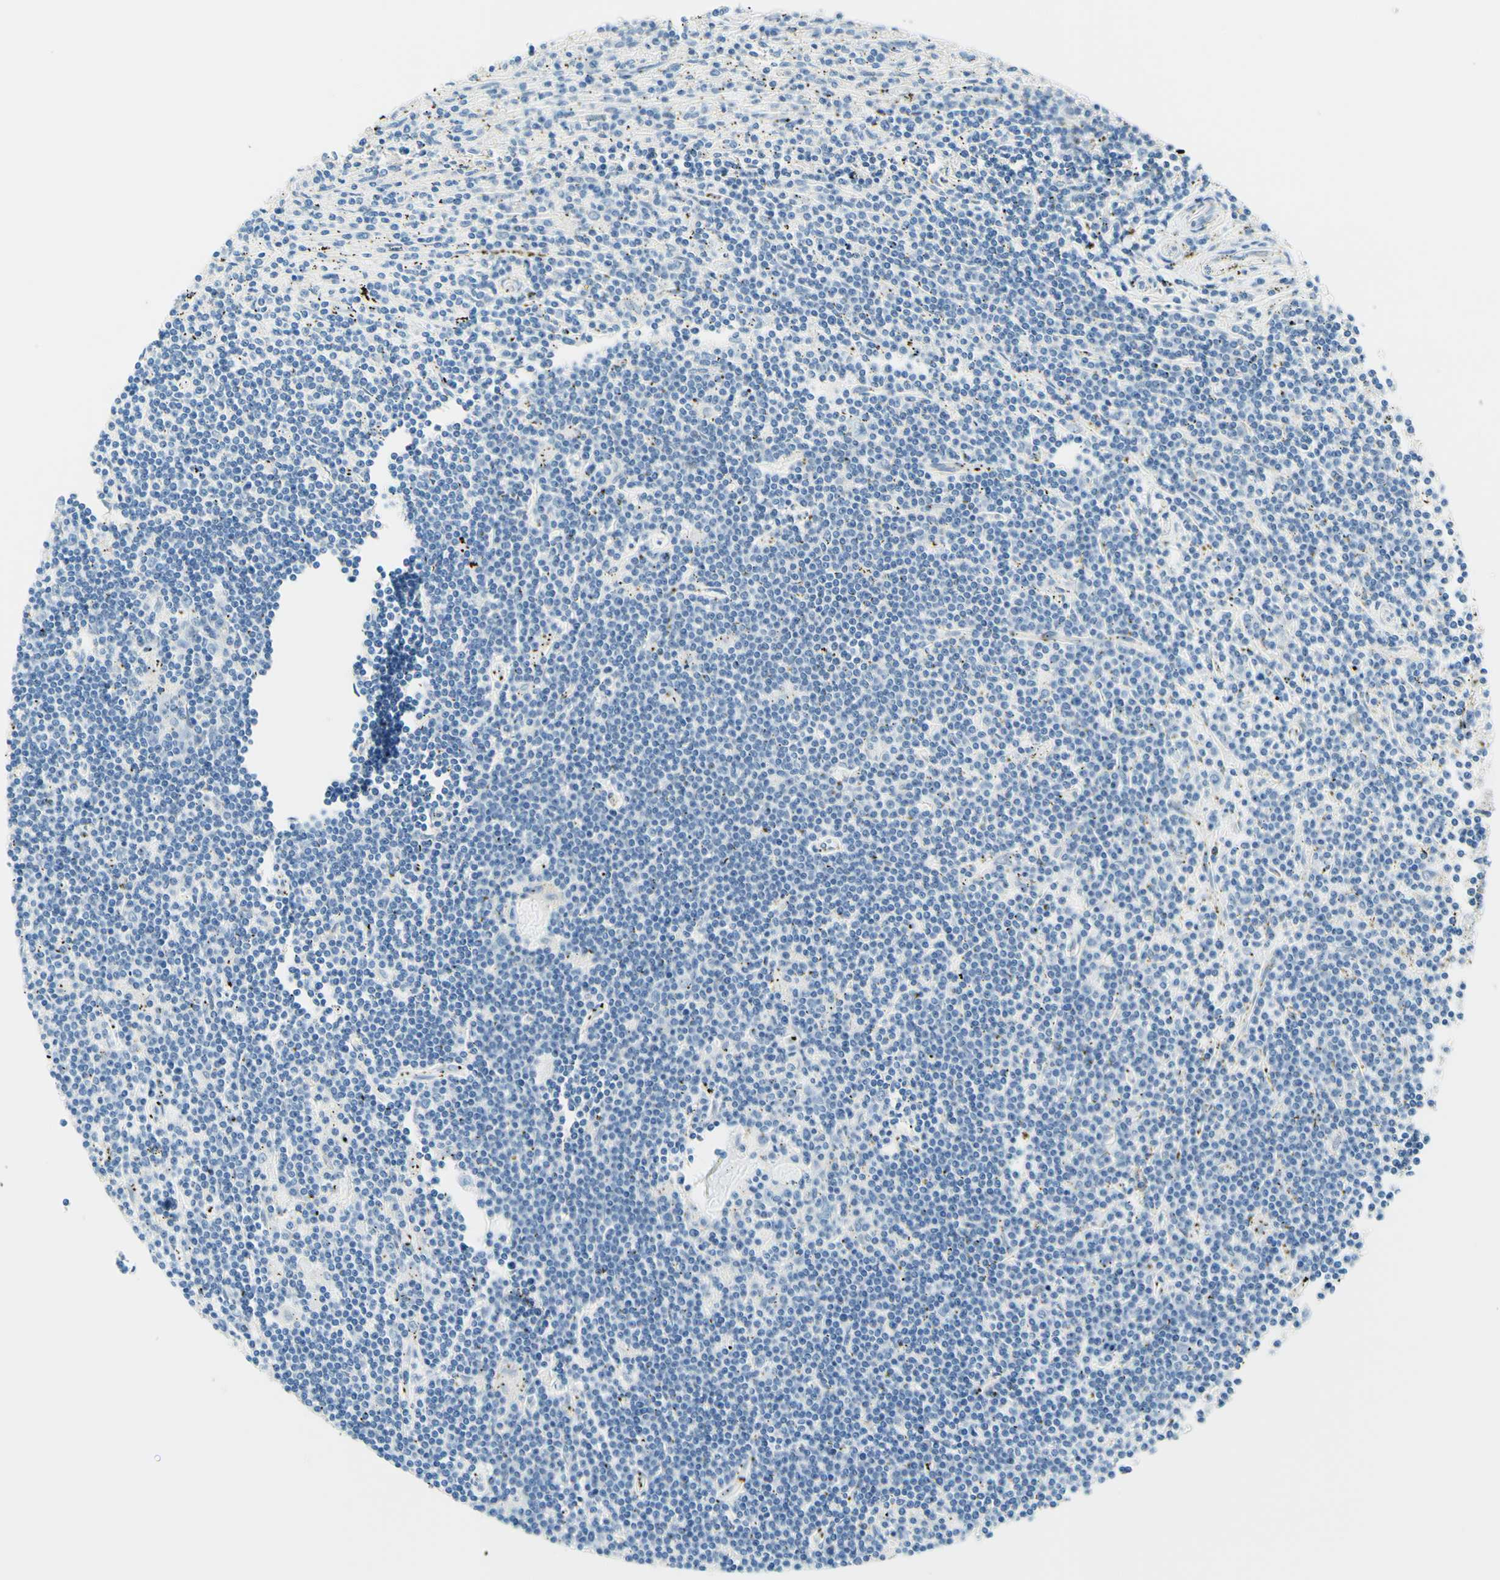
{"staining": {"intensity": "negative", "quantity": "none", "location": "none"}, "tissue": "lymphoma", "cell_type": "Tumor cells", "image_type": "cancer", "snomed": [{"axis": "morphology", "description": "Malignant lymphoma, non-Hodgkin's type, Low grade"}, {"axis": "topography", "description": "Spleen"}], "caption": "Low-grade malignant lymphoma, non-Hodgkin's type was stained to show a protein in brown. There is no significant staining in tumor cells.", "gene": "PASD1", "patient": {"sex": "male", "age": 76}}